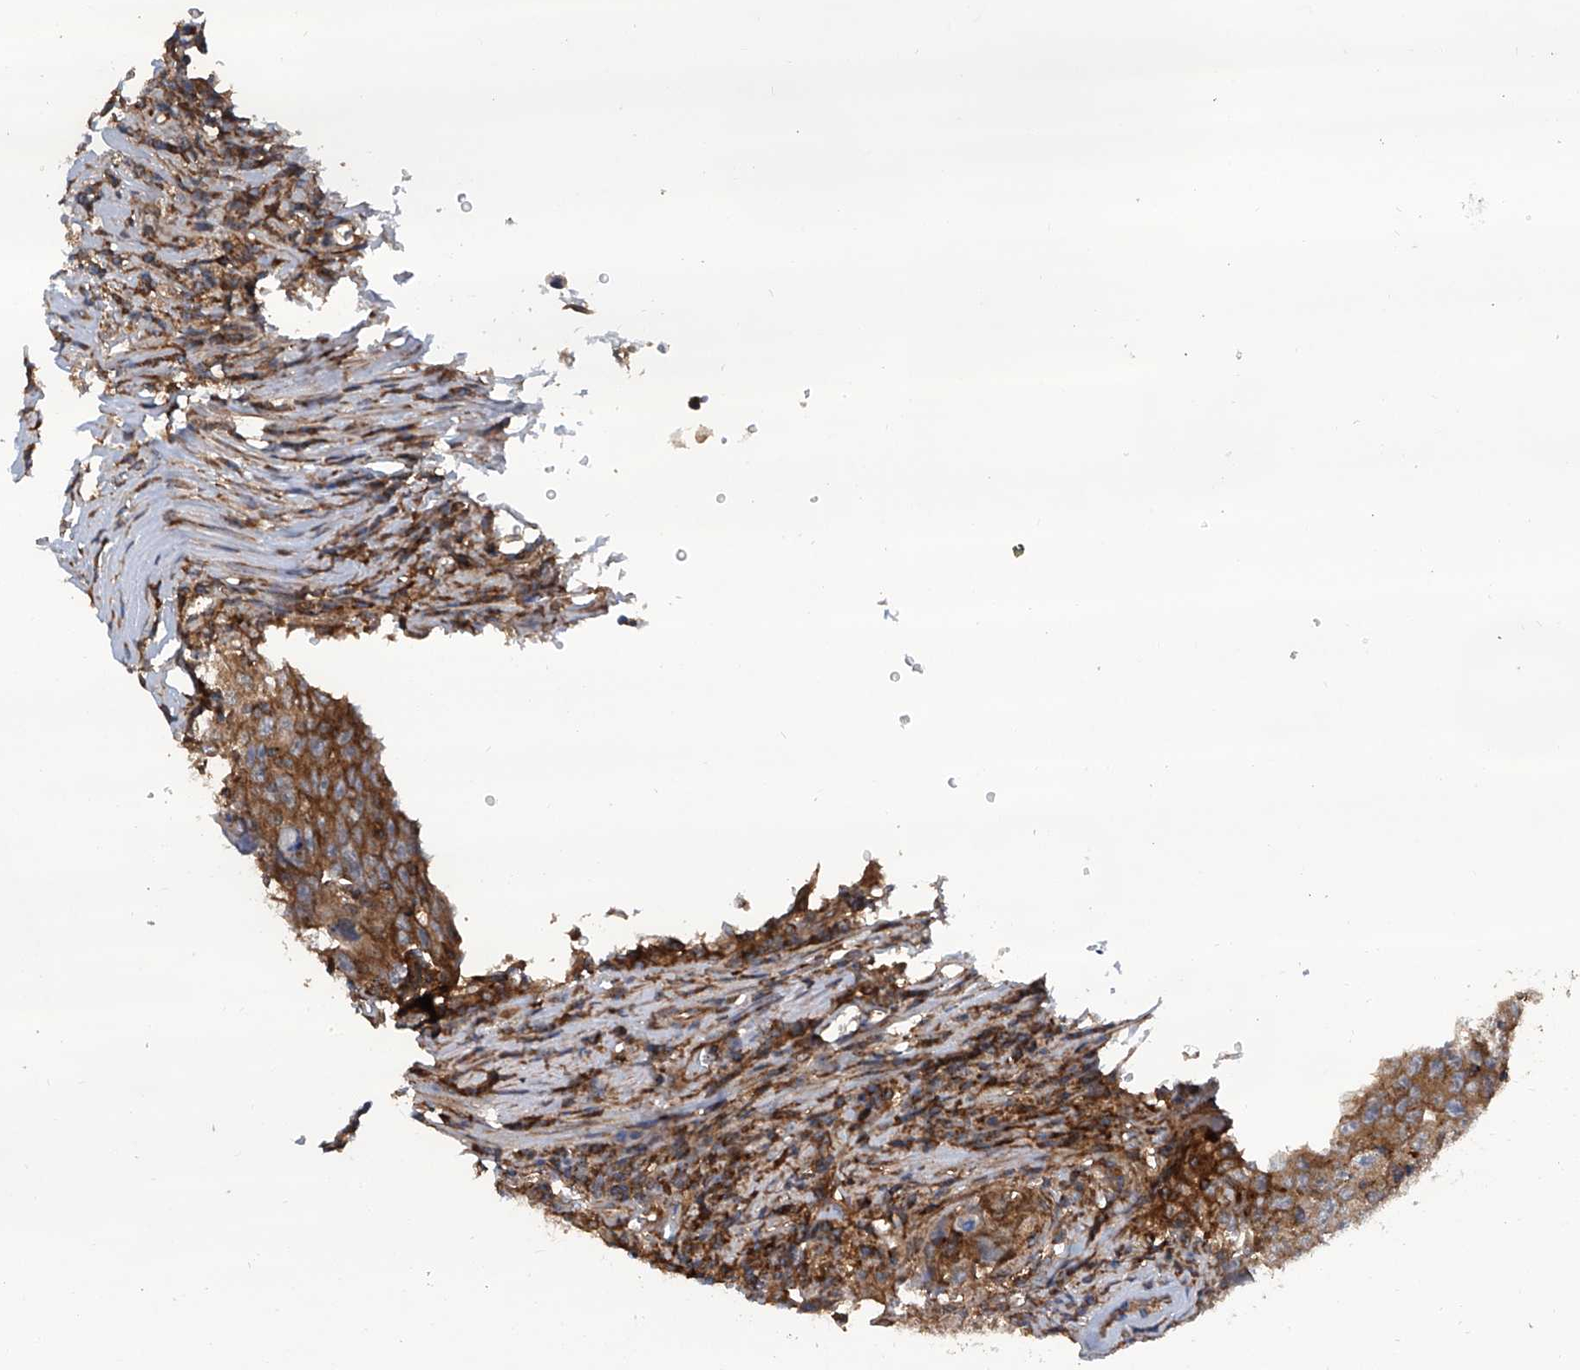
{"staining": {"intensity": "strong", "quantity": ">75%", "location": "cytoplasmic/membranous"}, "tissue": "testis cancer", "cell_type": "Tumor cells", "image_type": "cancer", "snomed": [{"axis": "morphology", "description": "Carcinoma, Embryonal, NOS"}, {"axis": "topography", "description": "Testis"}], "caption": "This image shows testis cancer stained with immunohistochemistry (IHC) to label a protein in brown. The cytoplasmic/membranous of tumor cells show strong positivity for the protein. Nuclei are counter-stained blue.", "gene": "SMAP1", "patient": {"sex": "male", "age": 26}}